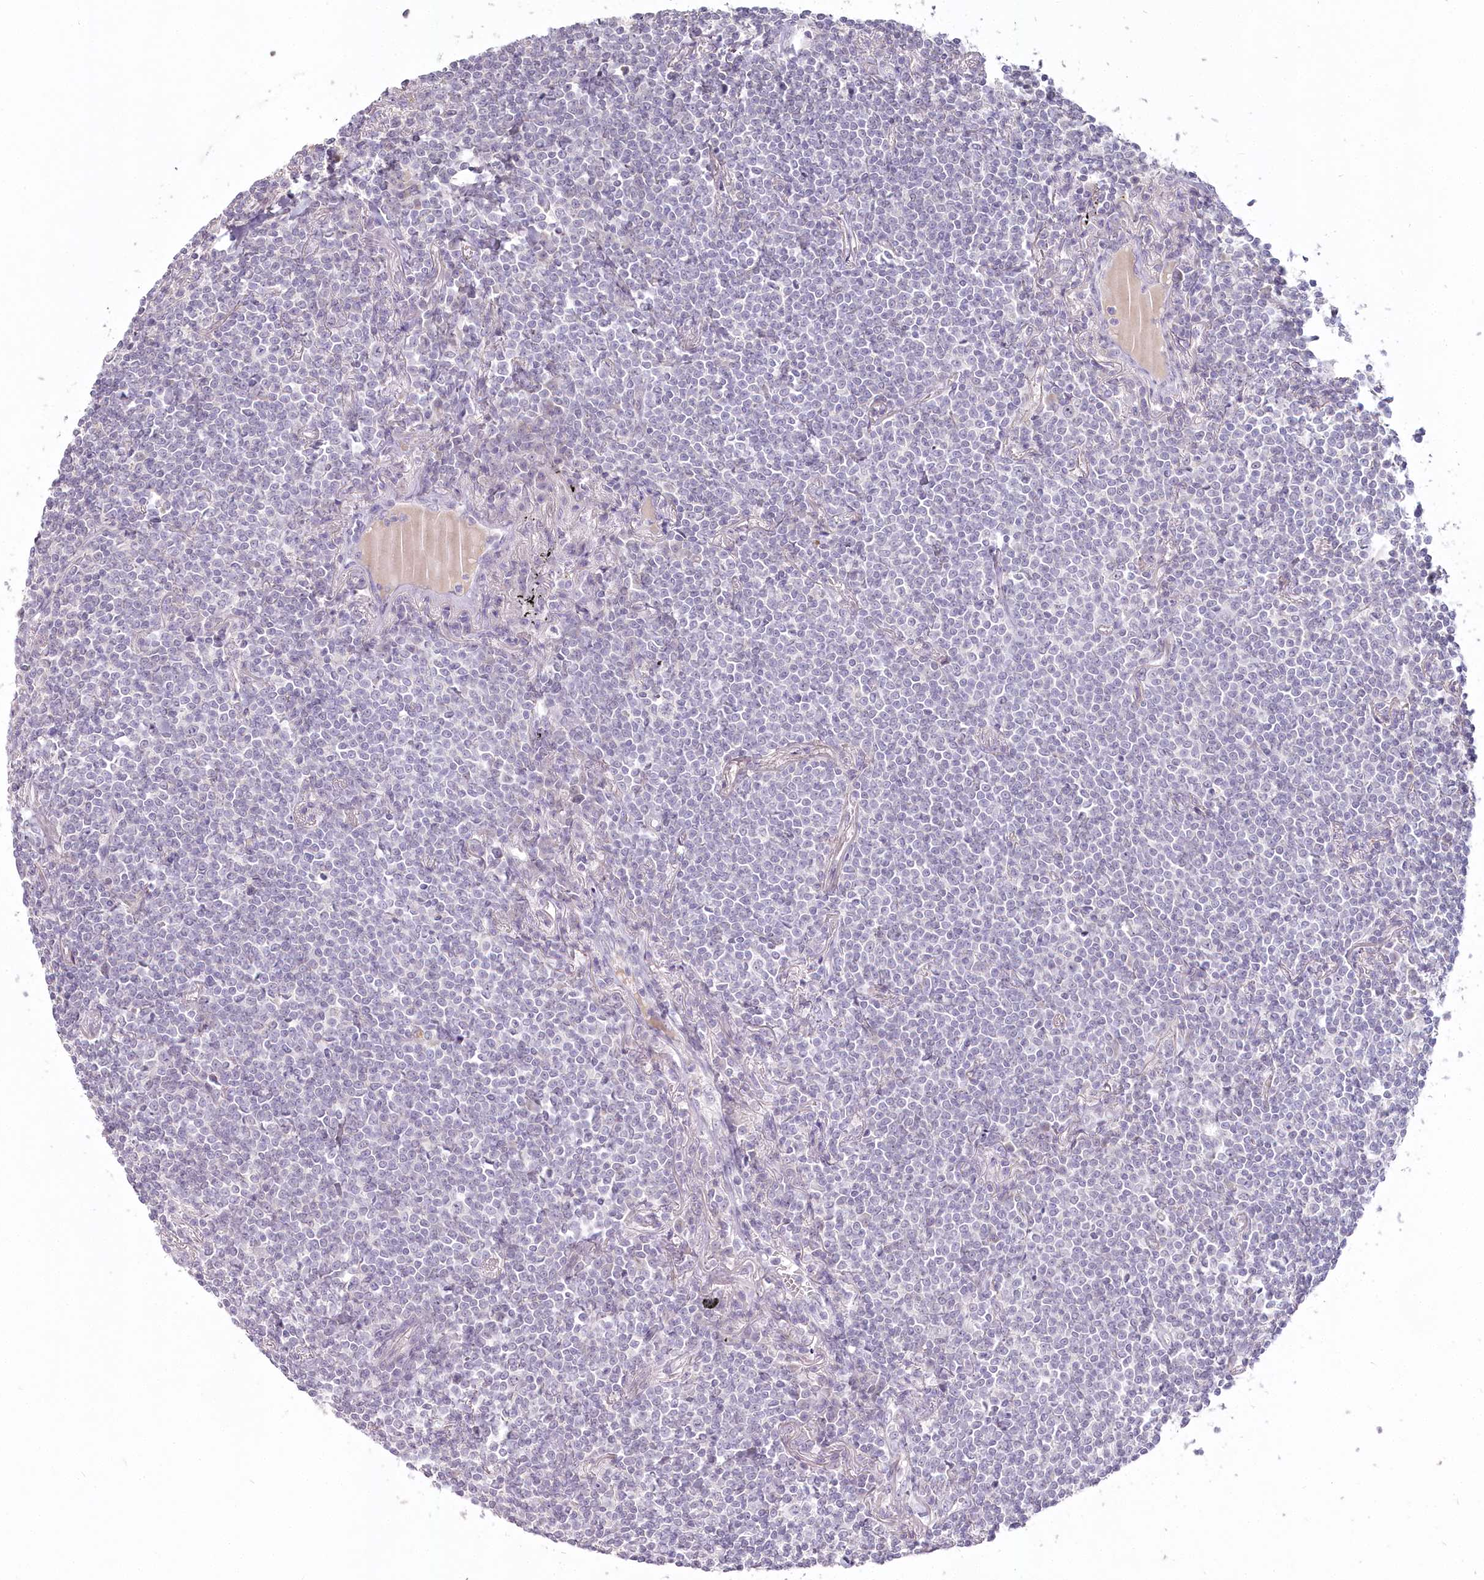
{"staining": {"intensity": "negative", "quantity": "none", "location": "none"}, "tissue": "lymphoma", "cell_type": "Tumor cells", "image_type": "cancer", "snomed": [{"axis": "morphology", "description": "Malignant lymphoma, non-Hodgkin's type, Low grade"}, {"axis": "topography", "description": "Lung"}], "caption": "Image shows no significant protein positivity in tumor cells of lymphoma.", "gene": "USP11", "patient": {"sex": "female", "age": 71}}